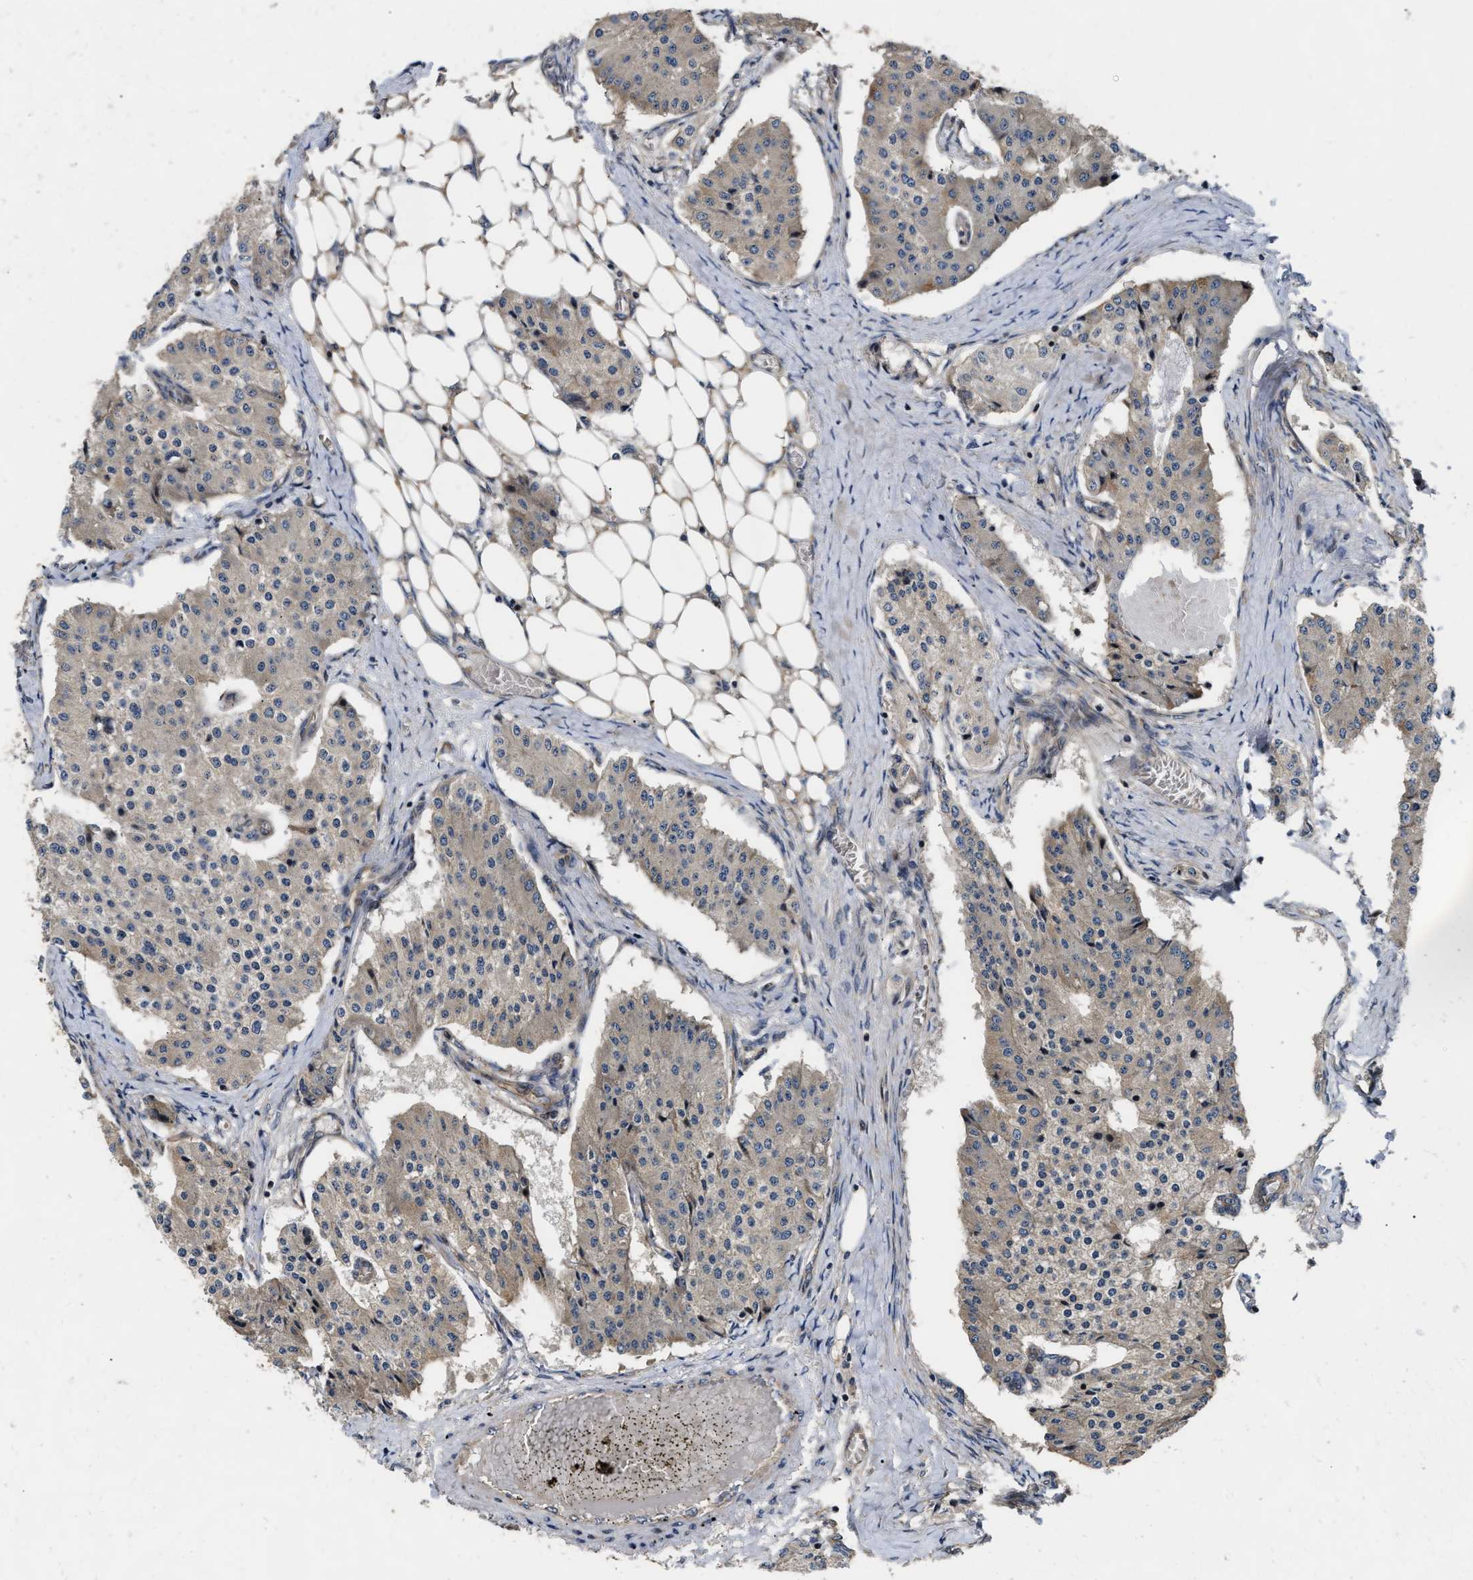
{"staining": {"intensity": "weak", "quantity": "<25%", "location": "cytoplasmic/membranous"}, "tissue": "carcinoid", "cell_type": "Tumor cells", "image_type": "cancer", "snomed": [{"axis": "morphology", "description": "Carcinoid, malignant, NOS"}, {"axis": "topography", "description": "Colon"}], "caption": "A high-resolution micrograph shows immunohistochemistry (IHC) staining of carcinoid, which reveals no significant positivity in tumor cells.", "gene": "ALDH3A2", "patient": {"sex": "female", "age": 52}}